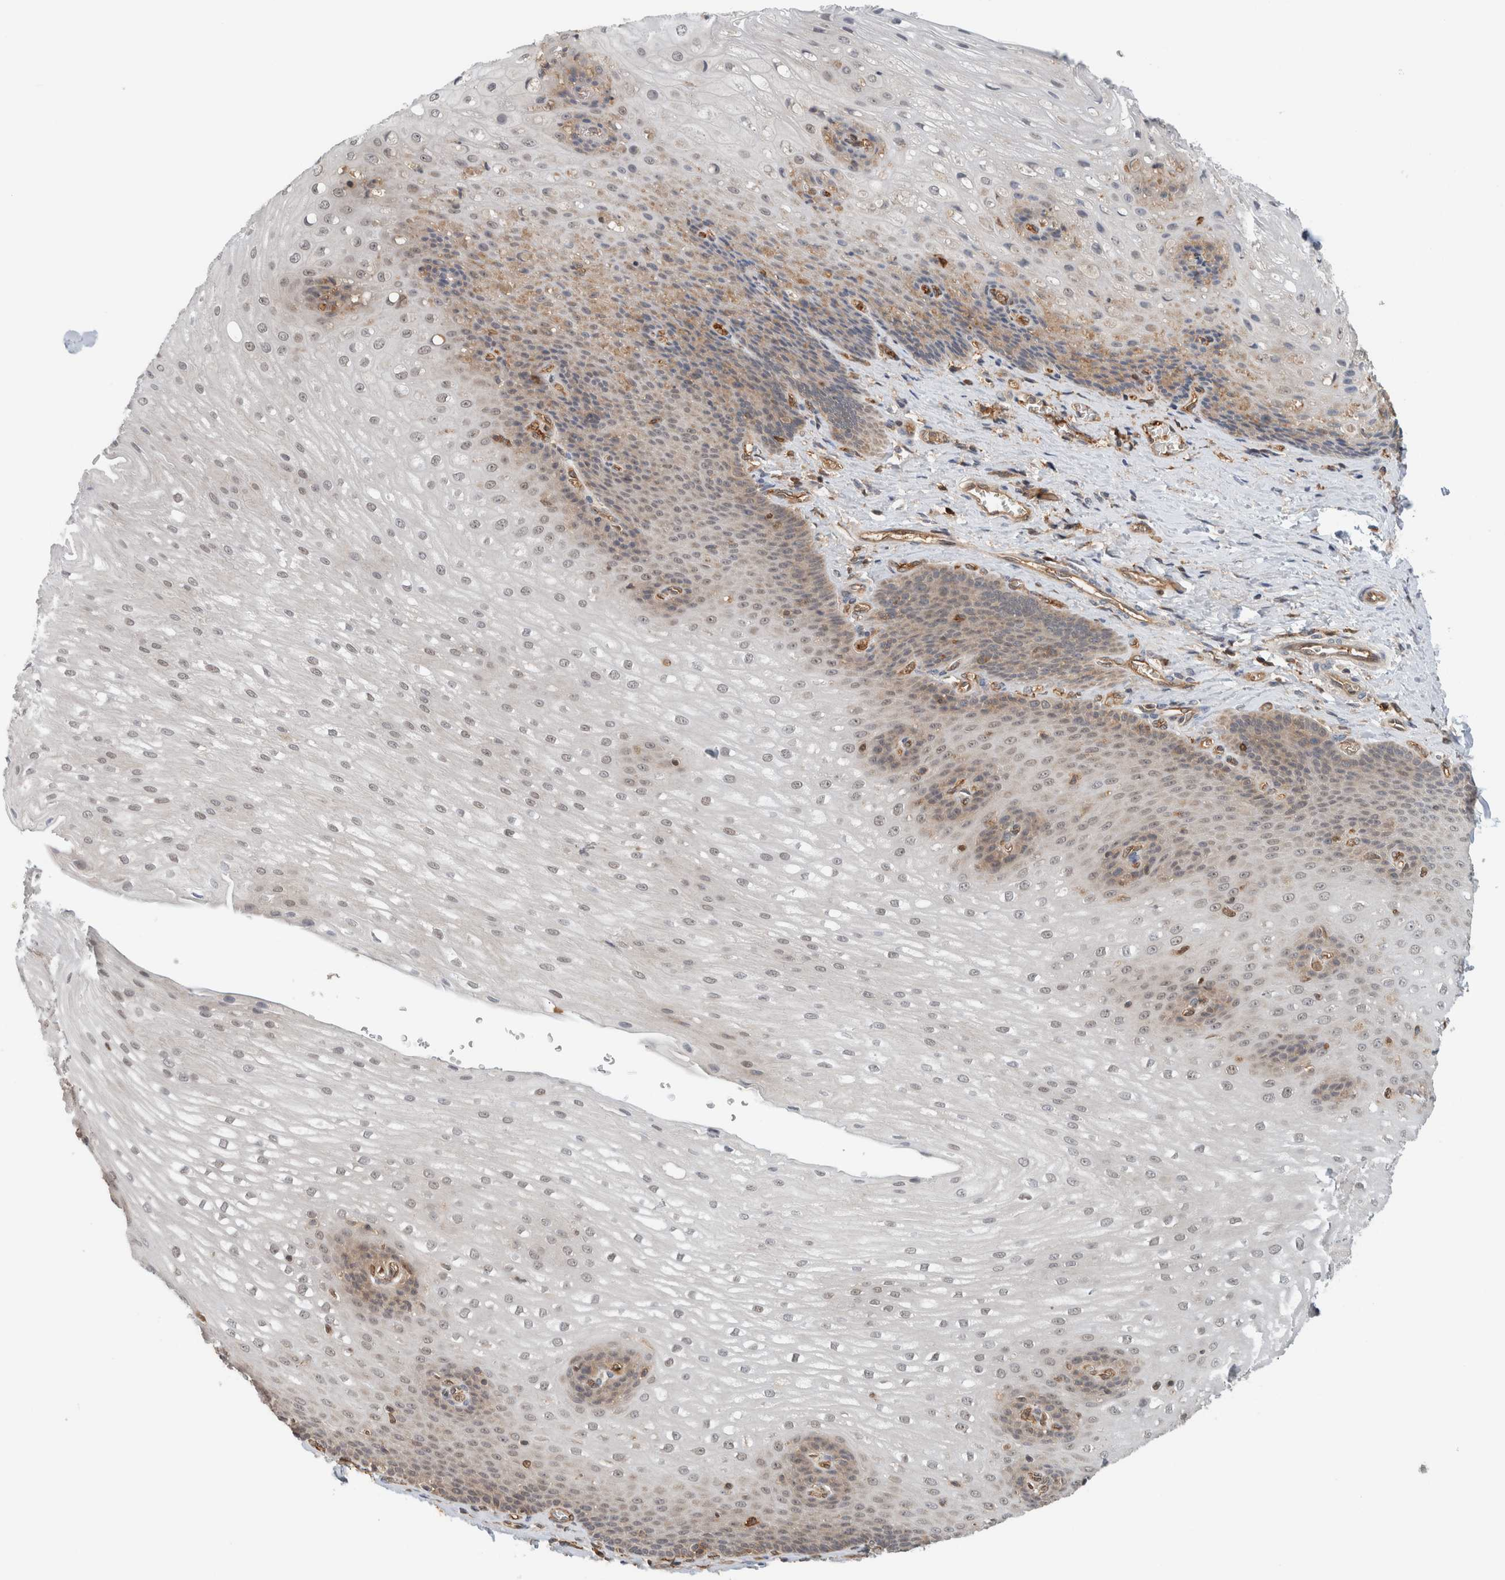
{"staining": {"intensity": "moderate", "quantity": "<25%", "location": "cytoplasmic/membranous"}, "tissue": "esophagus", "cell_type": "Squamous epithelial cells", "image_type": "normal", "snomed": [{"axis": "morphology", "description": "Normal tissue, NOS"}, {"axis": "topography", "description": "Esophagus"}], "caption": "The photomicrograph displays immunohistochemical staining of unremarkable esophagus. There is moderate cytoplasmic/membranous positivity is identified in about <25% of squamous epithelial cells. Using DAB (3,3'-diaminobenzidine) (brown) and hematoxylin (blue) stains, captured at high magnification using brightfield microscopy.", "gene": "PFDN4", "patient": {"sex": "male", "age": 48}}